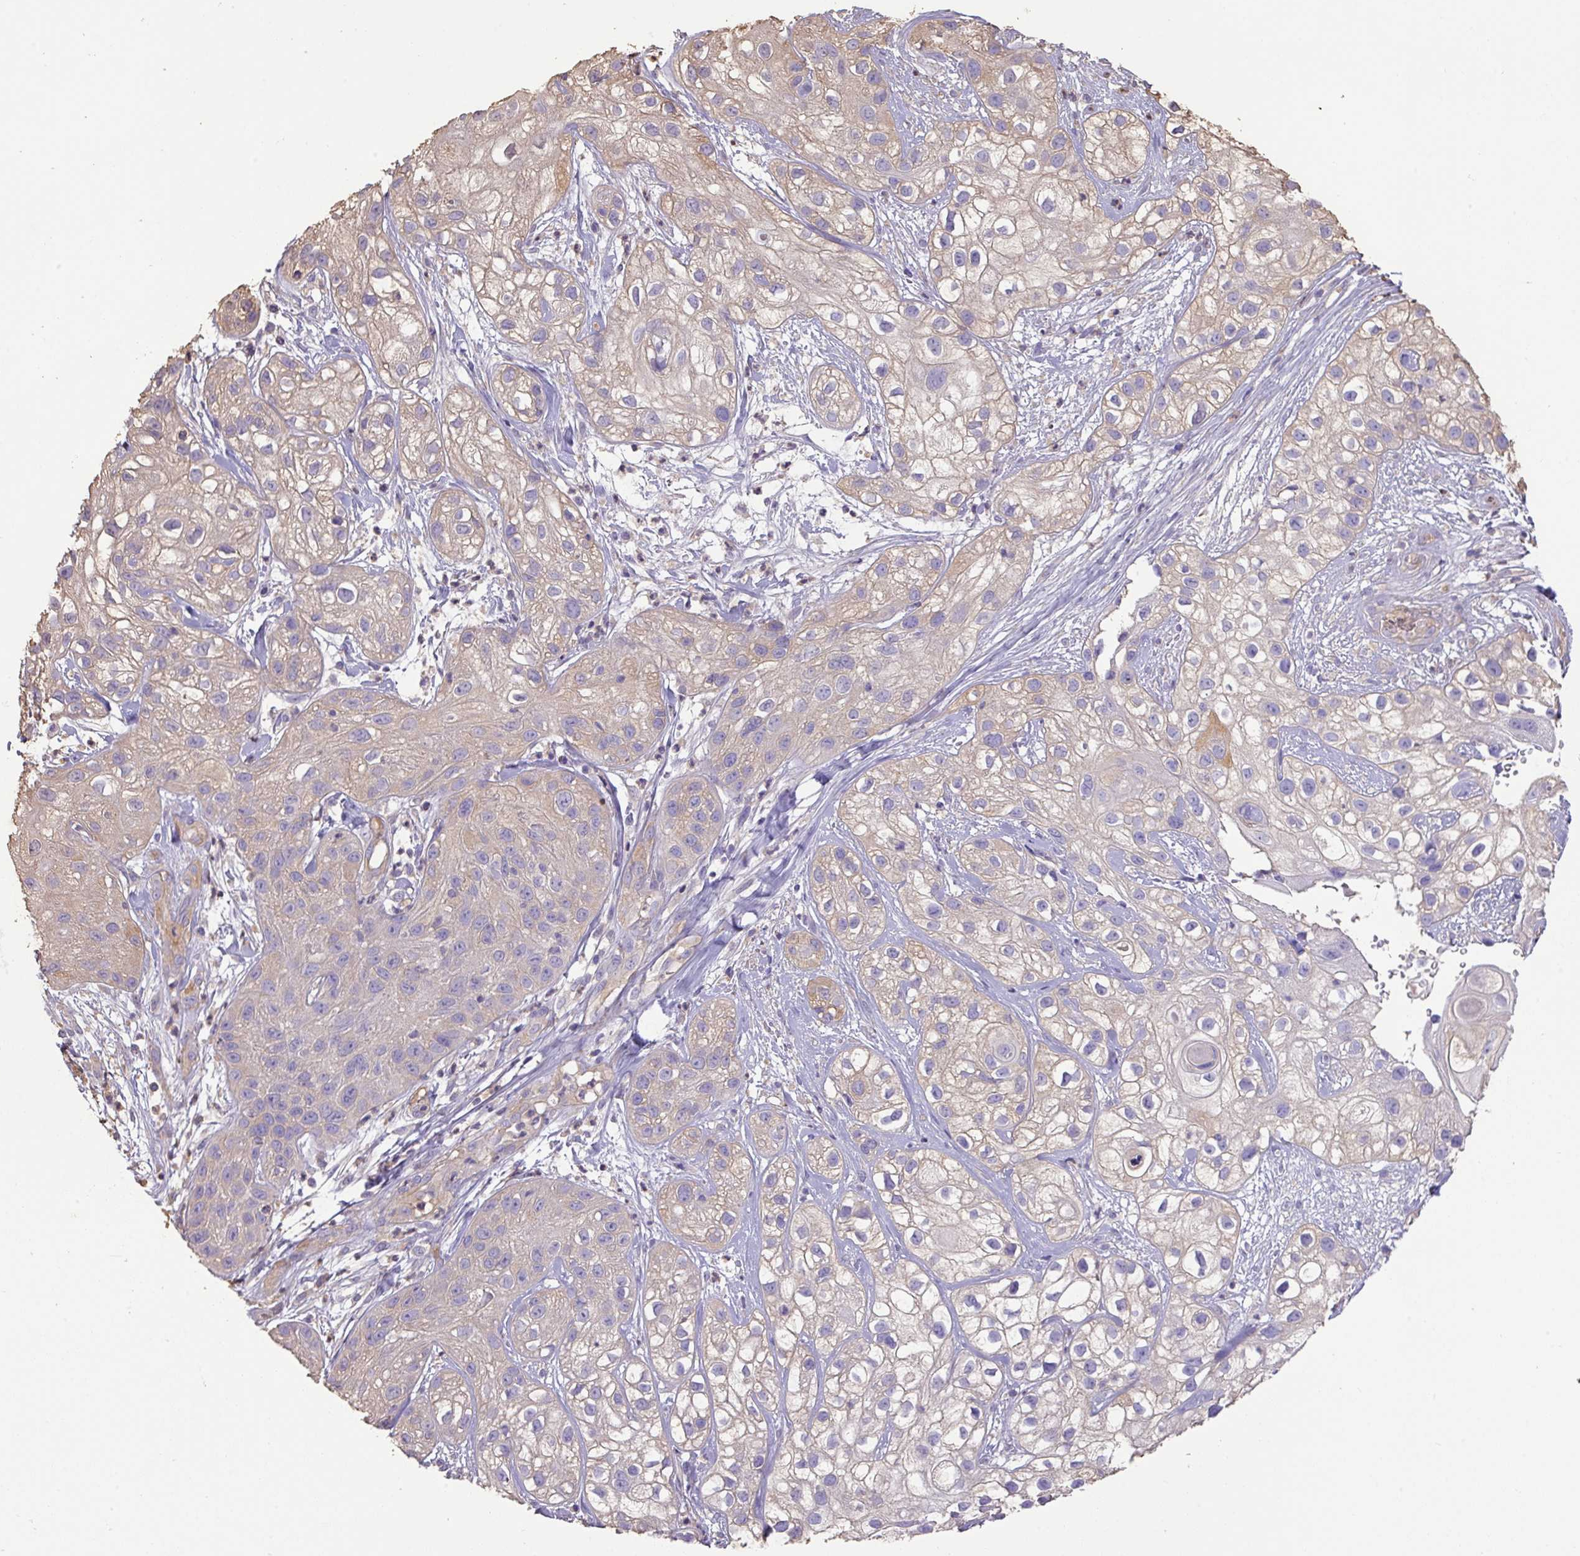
{"staining": {"intensity": "negative", "quantity": "none", "location": "none"}, "tissue": "skin cancer", "cell_type": "Tumor cells", "image_type": "cancer", "snomed": [{"axis": "morphology", "description": "Squamous cell carcinoma, NOS"}, {"axis": "topography", "description": "Skin"}], "caption": "Protein analysis of skin cancer demonstrates no significant positivity in tumor cells.", "gene": "CALML4", "patient": {"sex": "male", "age": 82}}